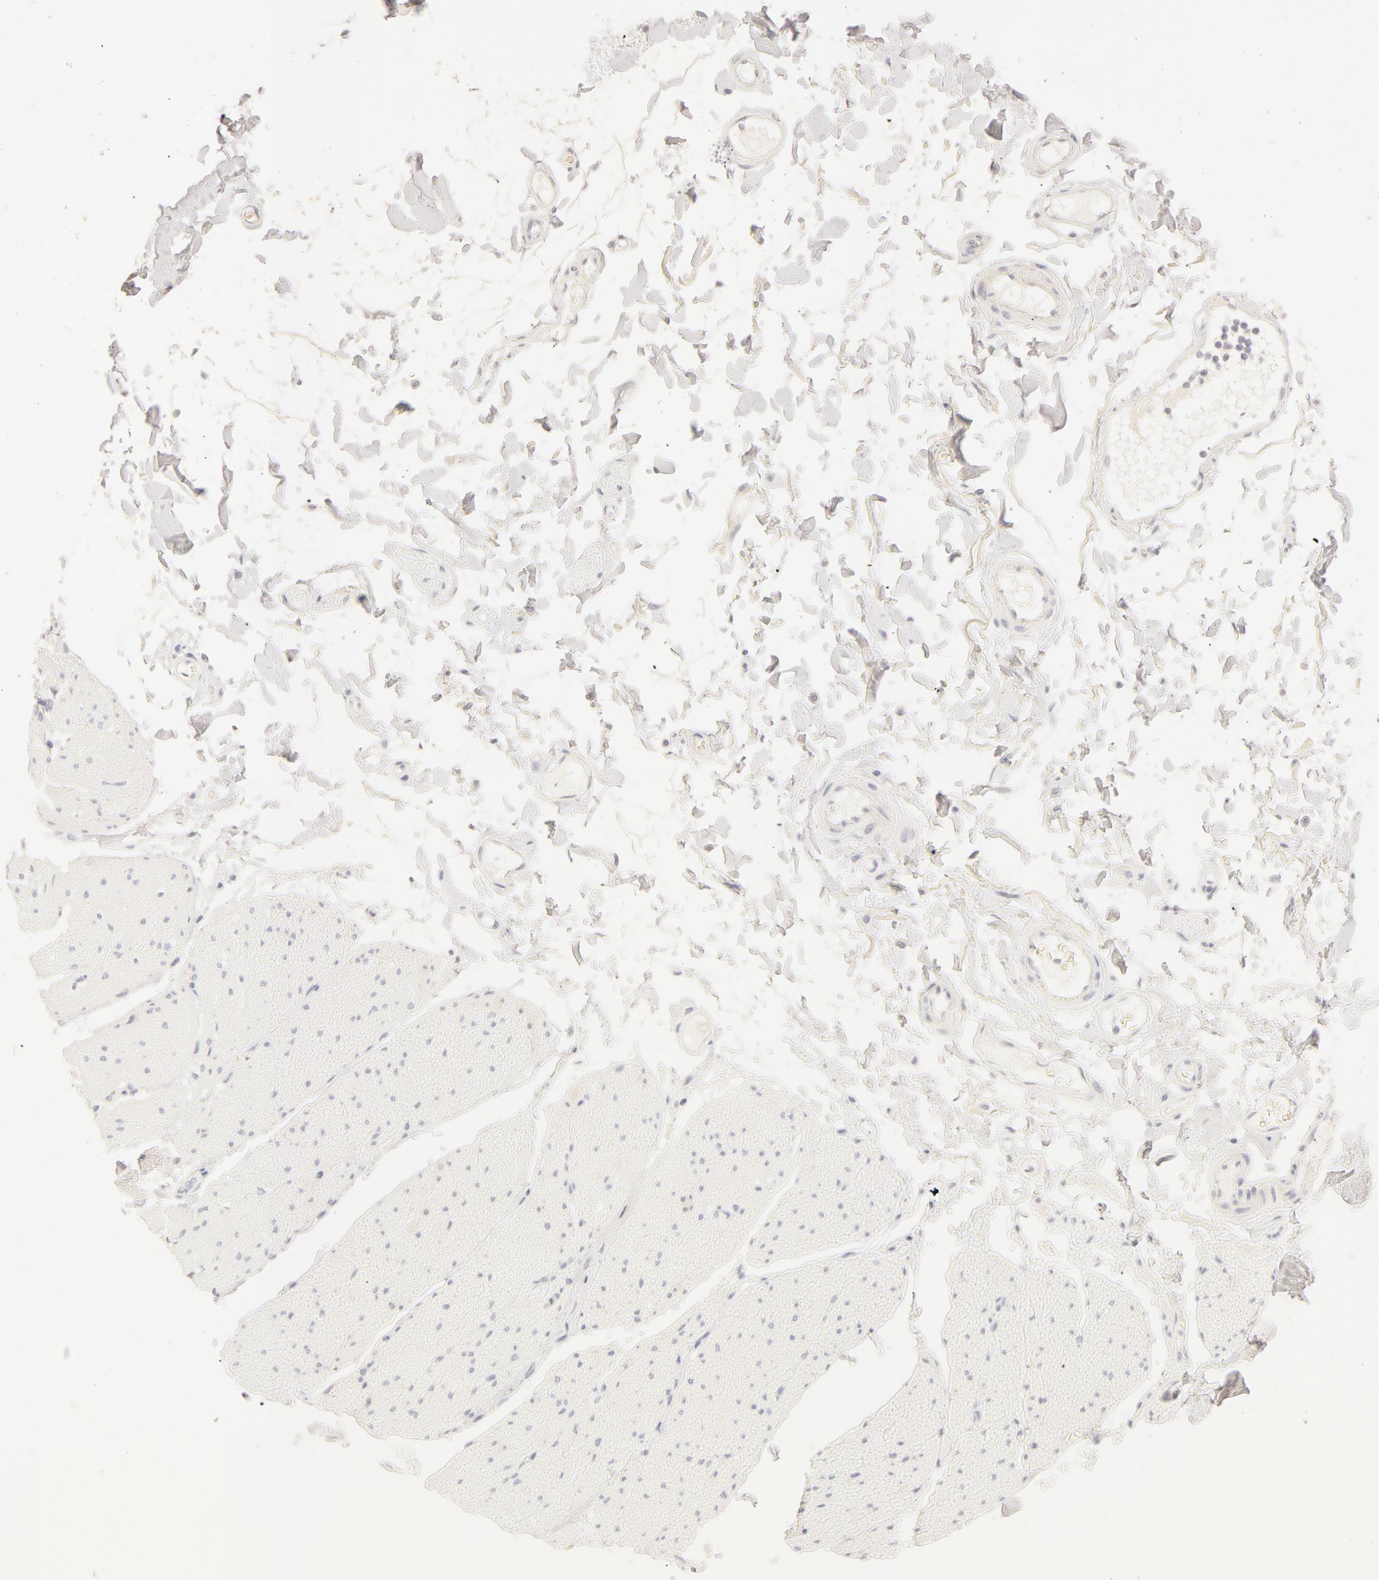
{"staining": {"intensity": "negative", "quantity": "none", "location": "none"}, "tissue": "adipose tissue", "cell_type": "Adipocytes", "image_type": "normal", "snomed": [{"axis": "morphology", "description": "Normal tissue, NOS"}, {"axis": "topography", "description": "Duodenum"}], "caption": "Image shows no protein positivity in adipocytes of normal adipose tissue. (DAB (3,3'-diaminobenzidine) immunohistochemistry with hematoxylin counter stain).", "gene": "LGALS7B", "patient": {"sex": "male", "age": 63}}